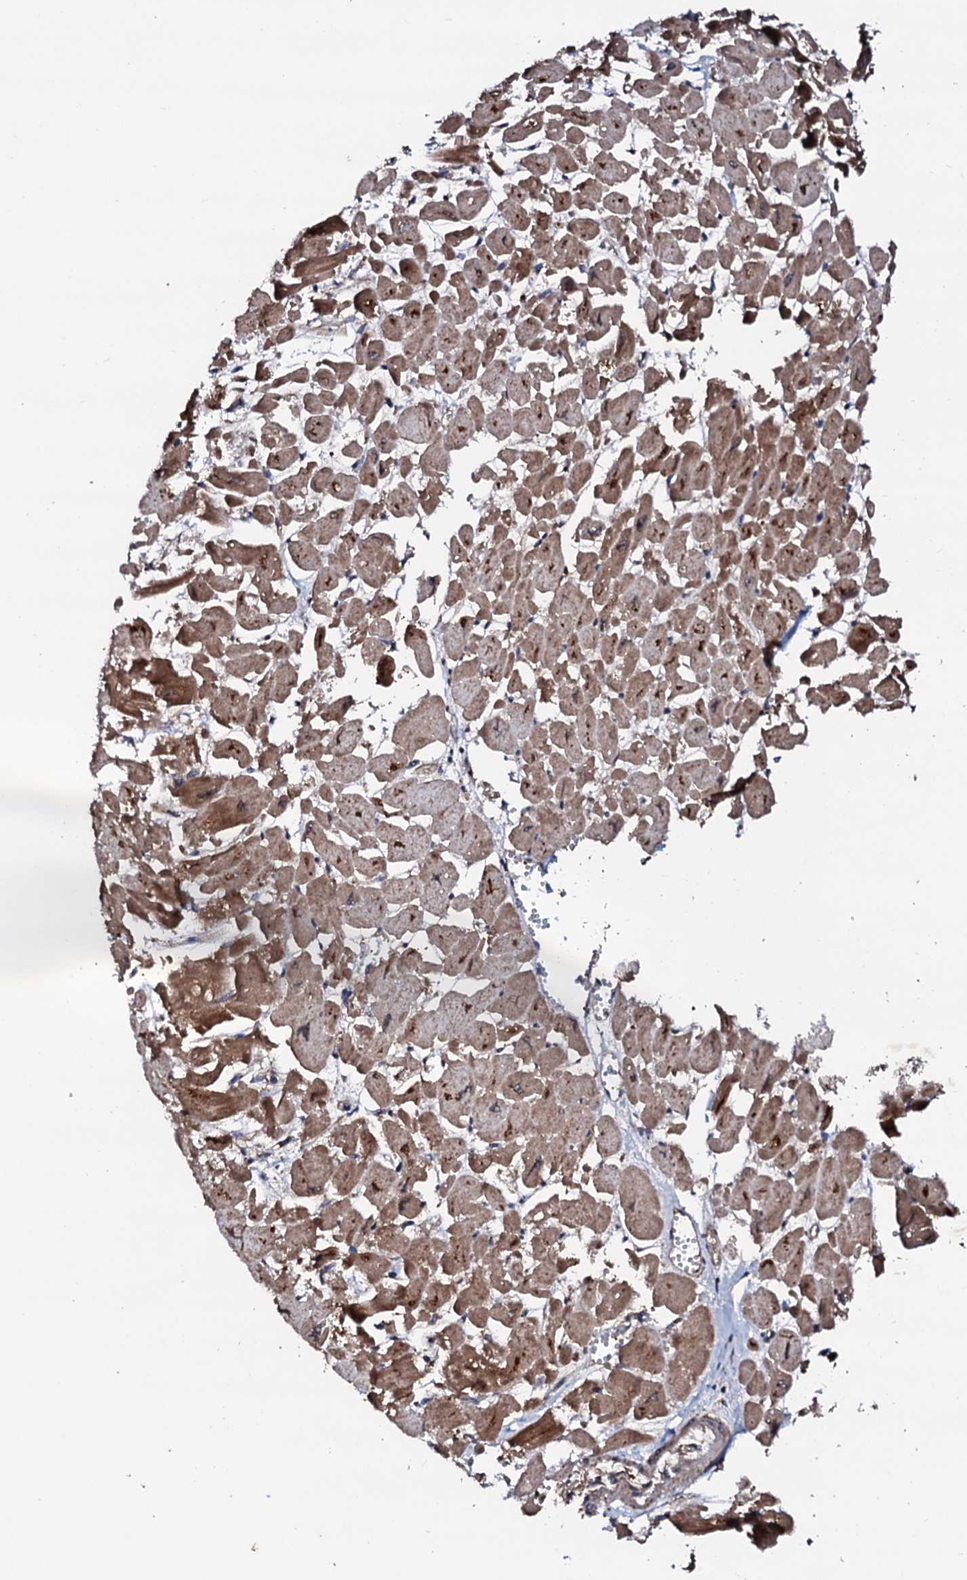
{"staining": {"intensity": "moderate", "quantity": ">75%", "location": "cytoplasmic/membranous"}, "tissue": "heart muscle", "cell_type": "Cardiomyocytes", "image_type": "normal", "snomed": [{"axis": "morphology", "description": "Normal tissue, NOS"}, {"axis": "topography", "description": "Heart"}], "caption": "A brown stain labels moderate cytoplasmic/membranous positivity of a protein in cardiomyocytes of normal human heart muscle.", "gene": "ENSG00000256591", "patient": {"sex": "male", "age": 54}}